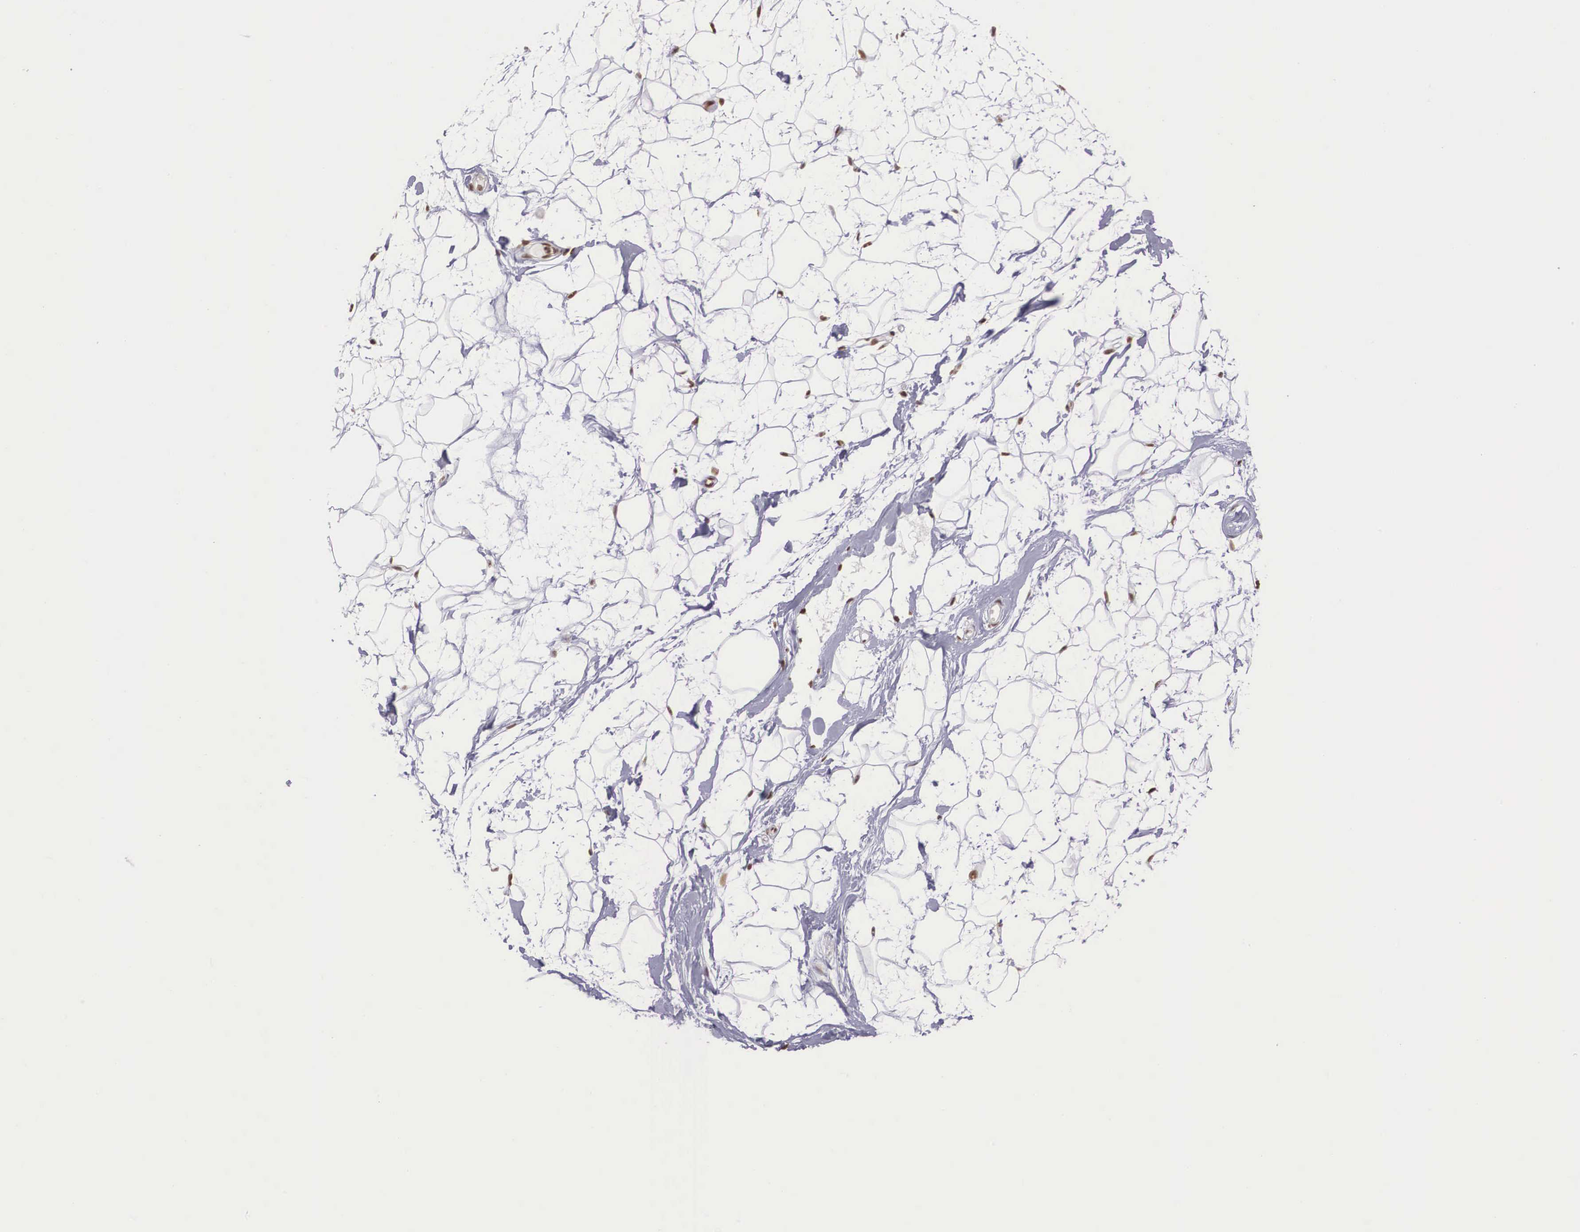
{"staining": {"intensity": "moderate", "quantity": "25%-75%", "location": "nuclear"}, "tissue": "adipose tissue", "cell_type": "Adipocytes", "image_type": "normal", "snomed": [{"axis": "morphology", "description": "Normal tissue, NOS"}, {"axis": "topography", "description": "Breast"}], "caption": "Adipose tissue stained with immunohistochemistry (IHC) reveals moderate nuclear staining in about 25%-75% of adipocytes. (IHC, brightfield microscopy, high magnification).", "gene": "POLR2F", "patient": {"sex": "female", "age": 44}}